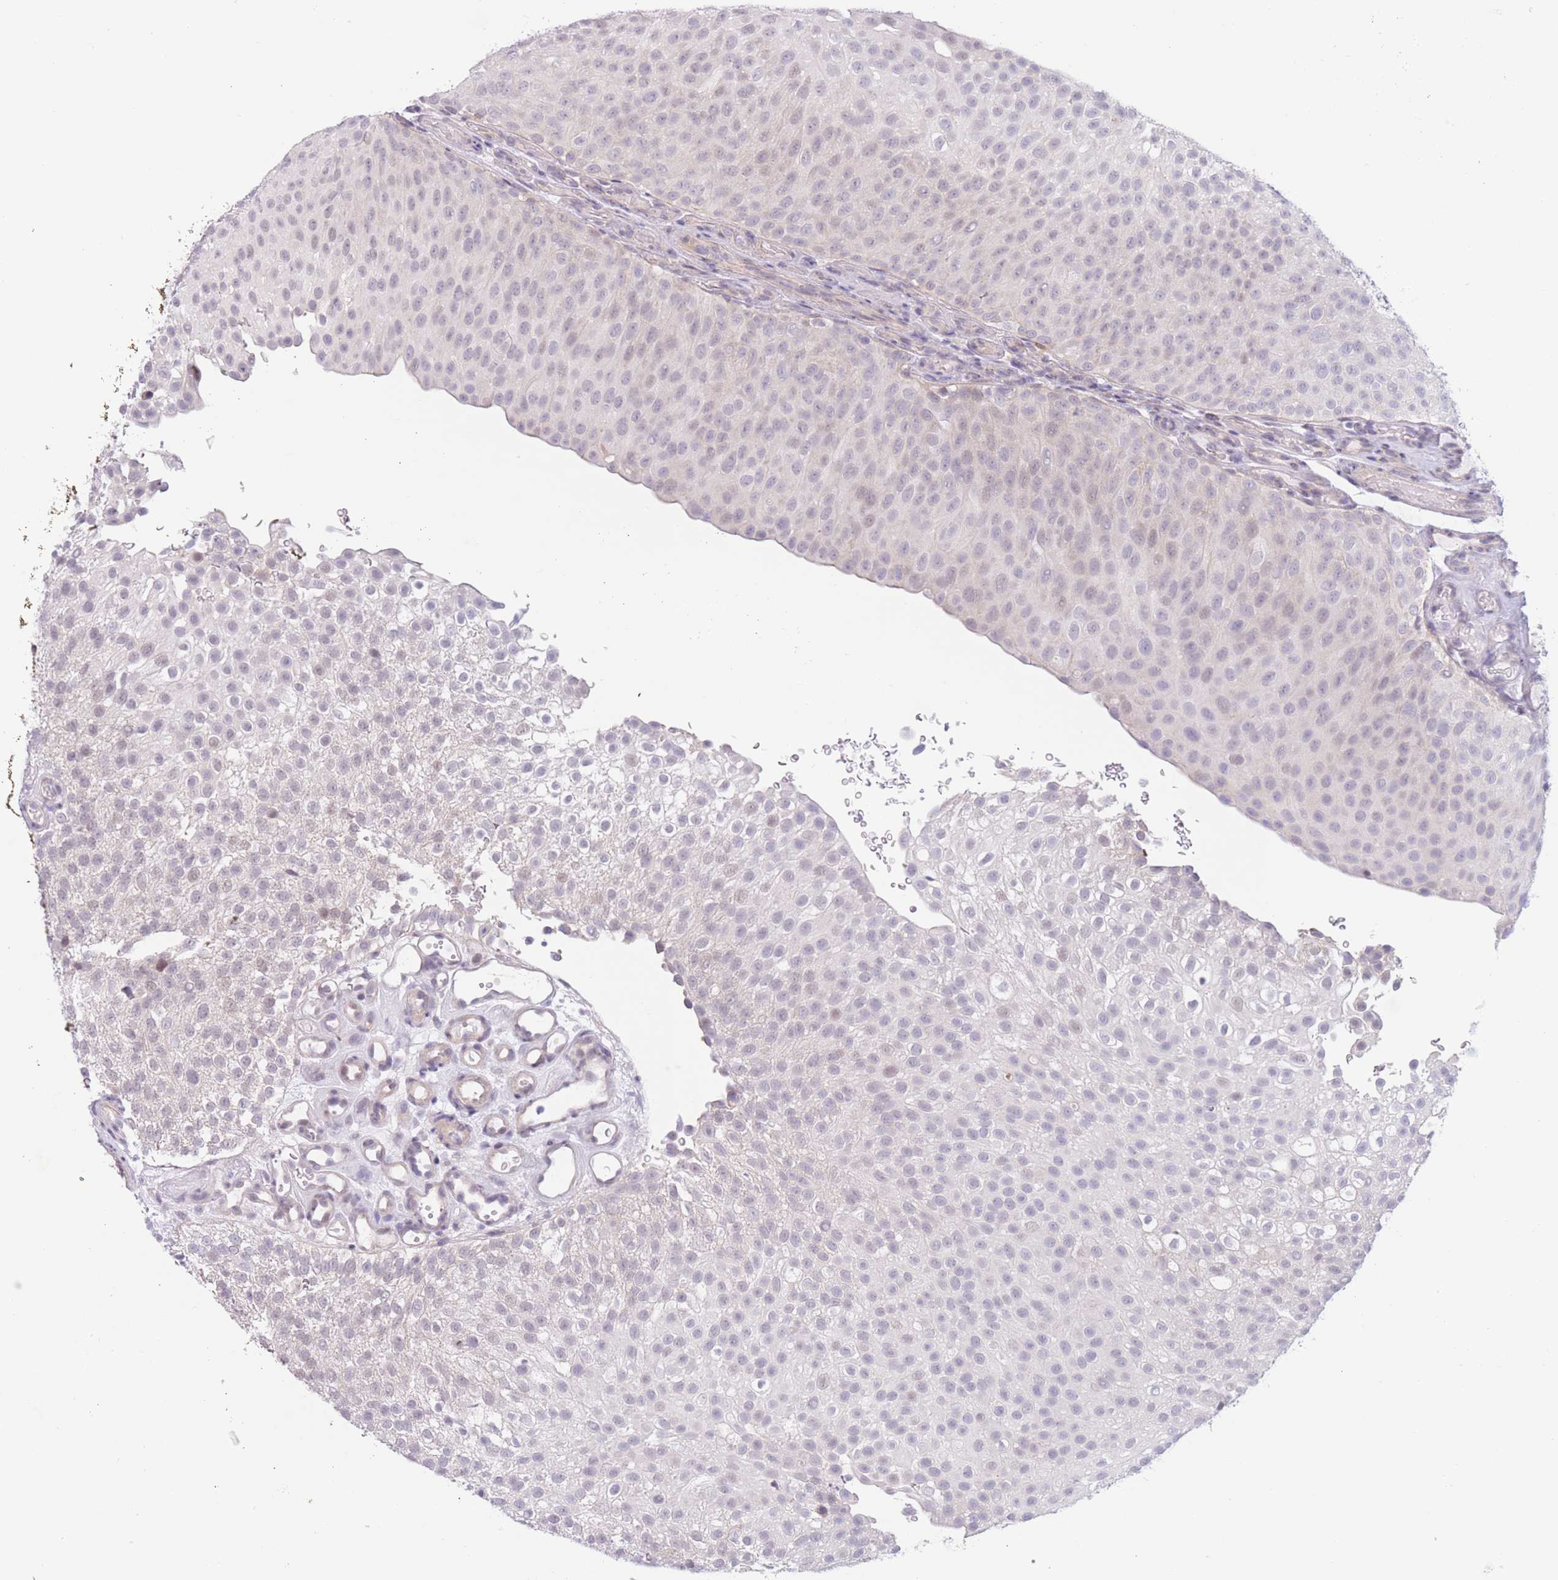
{"staining": {"intensity": "negative", "quantity": "none", "location": "none"}, "tissue": "urothelial cancer", "cell_type": "Tumor cells", "image_type": "cancer", "snomed": [{"axis": "morphology", "description": "Urothelial carcinoma, Low grade"}, {"axis": "topography", "description": "Urinary bladder"}], "caption": "The immunohistochemistry (IHC) micrograph has no significant positivity in tumor cells of urothelial cancer tissue.", "gene": "PODXL", "patient": {"sex": "male", "age": 78}}